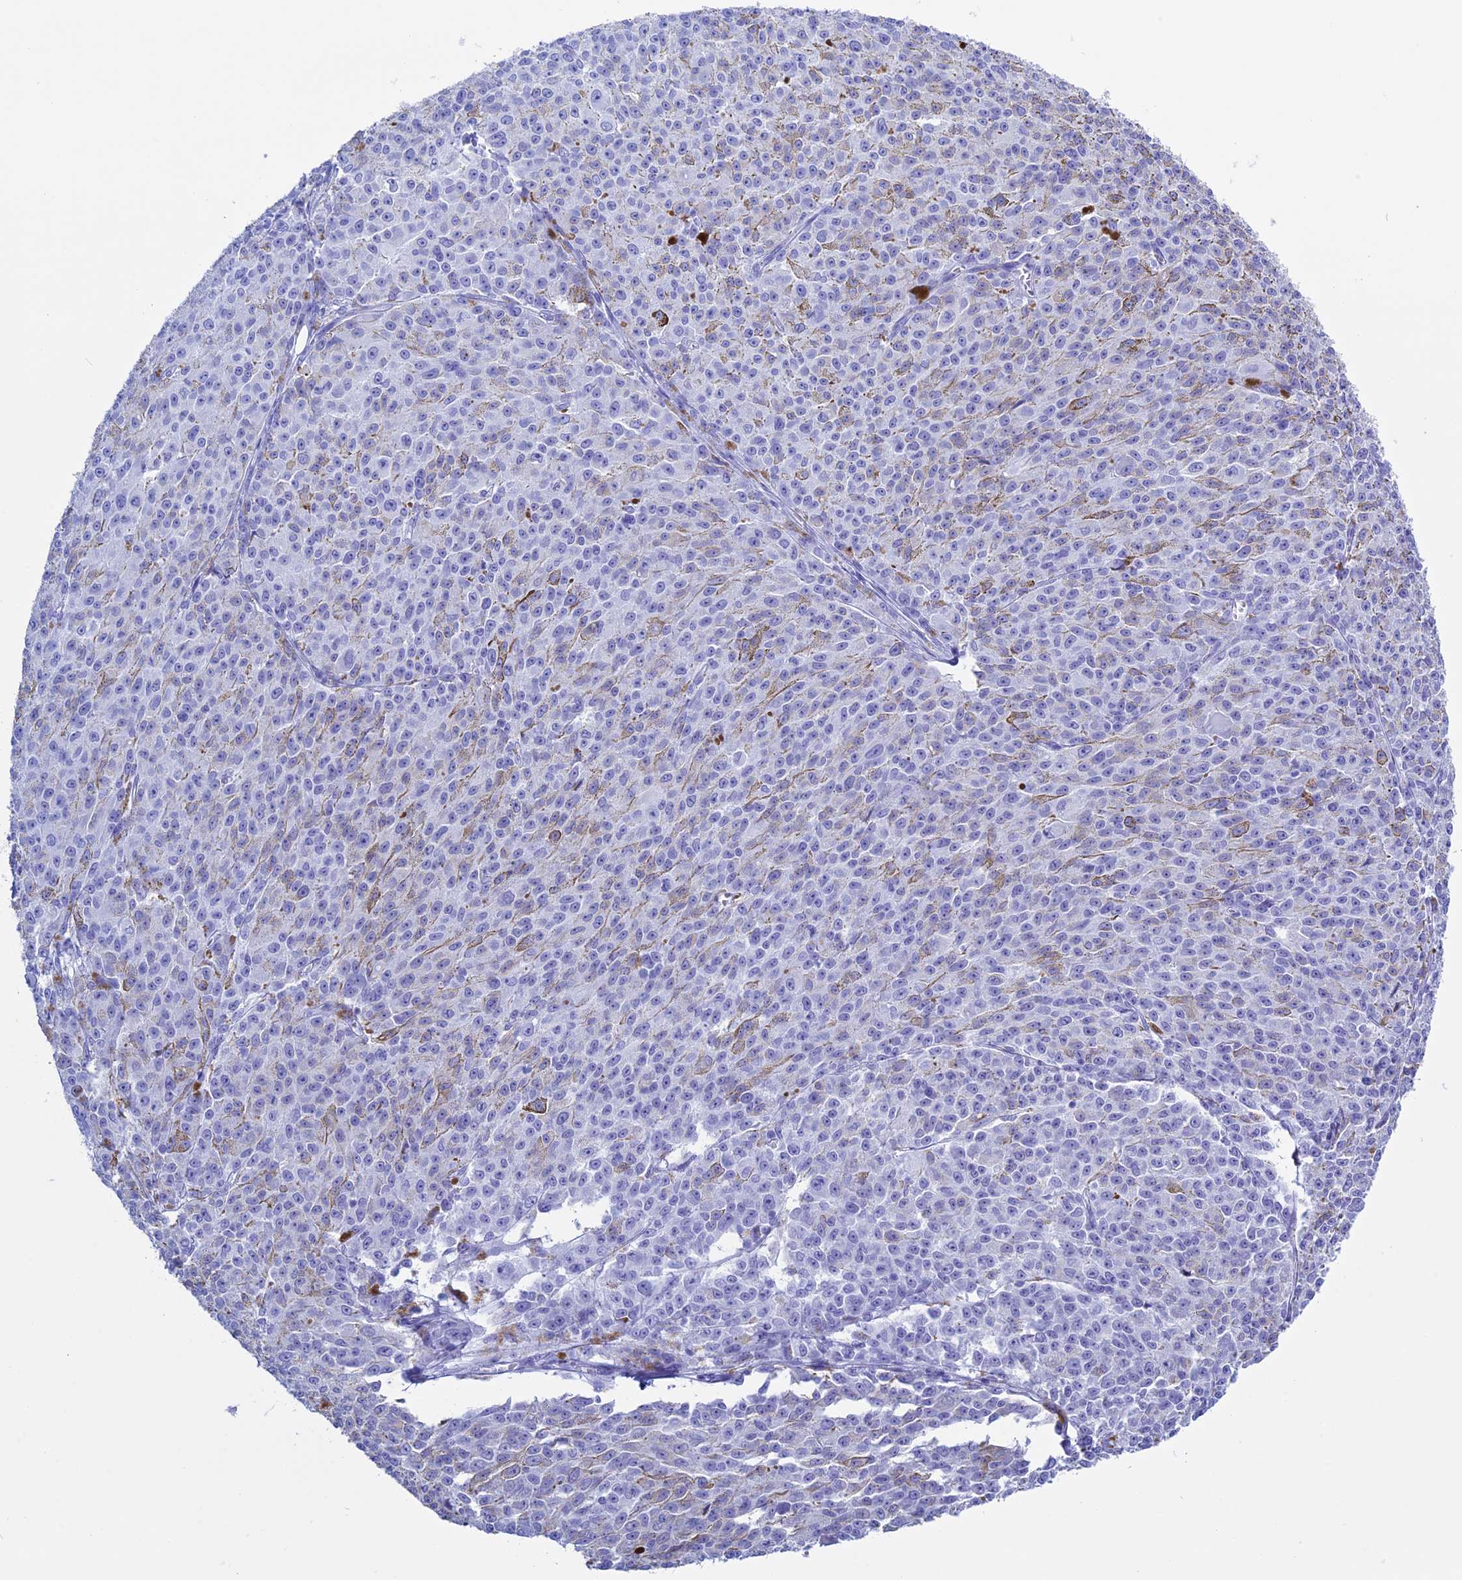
{"staining": {"intensity": "negative", "quantity": "none", "location": "none"}, "tissue": "melanoma", "cell_type": "Tumor cells", "image_type": "cancer", "snomed": [{"axis": "morphology", "description": "Malignant melanoma, NOS"}, {"axis": "topography", "description": "Skin"}], "caption": "Immunohistochemistry (IHC) image of neoplastic tissue: melanoma stained with DAB displays no significant protein expression in tumor cells. (DAB immunohistochemistry (IHC) visualized using brightfield microscopy, high magnification).", "gene": "KCTD21", "patient": {"sex": "female", "age": 52}}